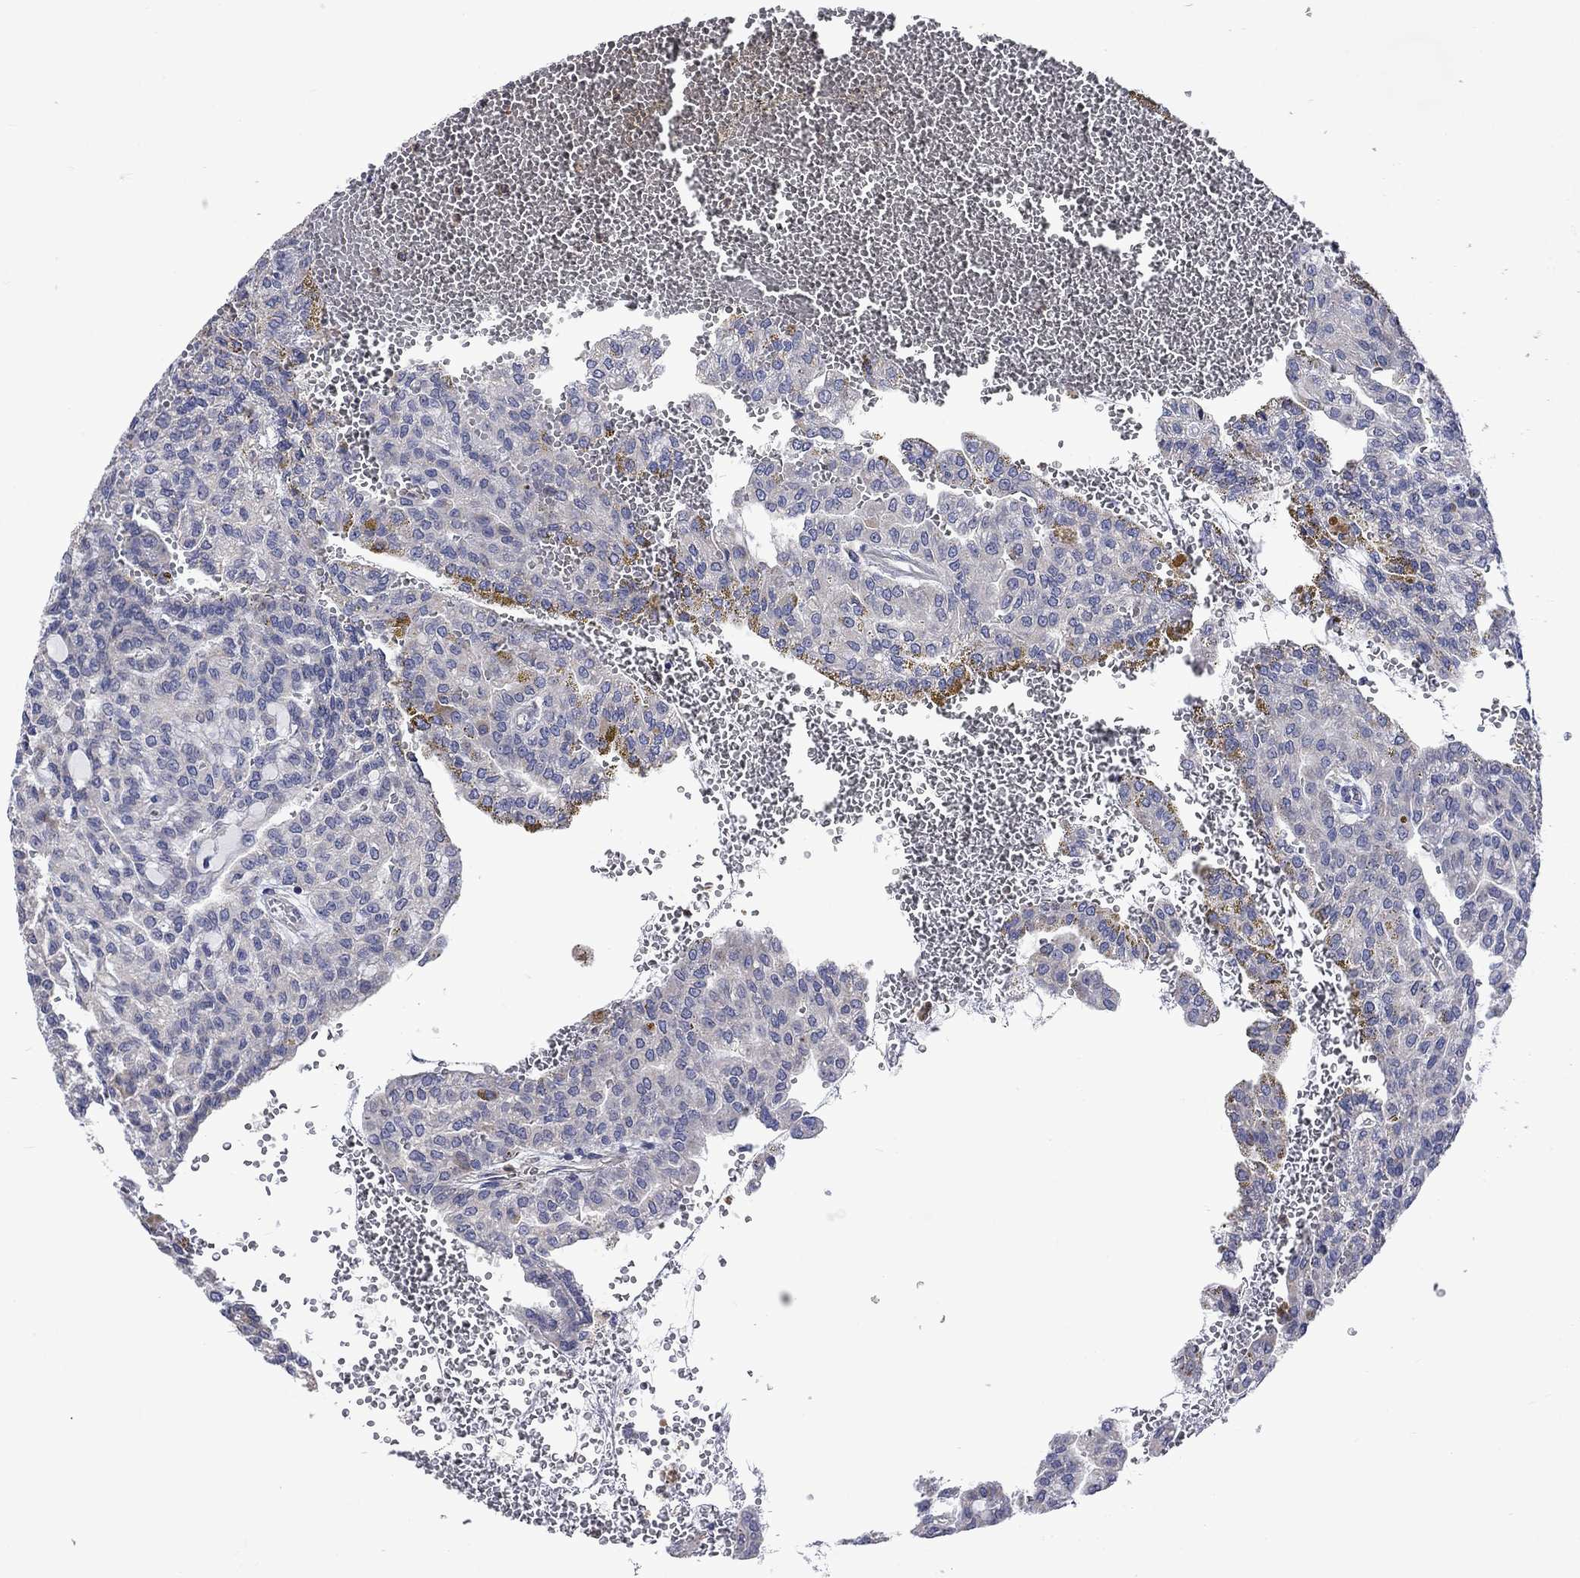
{"staining": {"intensity": "strong", "quantity": "<25%", "location": "cytoplasmic/membranous"}, "tissue": "renal cancer", "cell_type": "Tumor cells", "image_type": "cancer", "snomed": [{"axis": "morphology", "description": "Adenocarcinoma, NOS"}, {"axis": "topography", "description": "Kidney"}], "caption": "Renal adenocarcinoma stained with a protein marker shows strong staining in tumor cells.", "gene": "CAMKK2", "patient": {"sex": "male", "age": 63}}